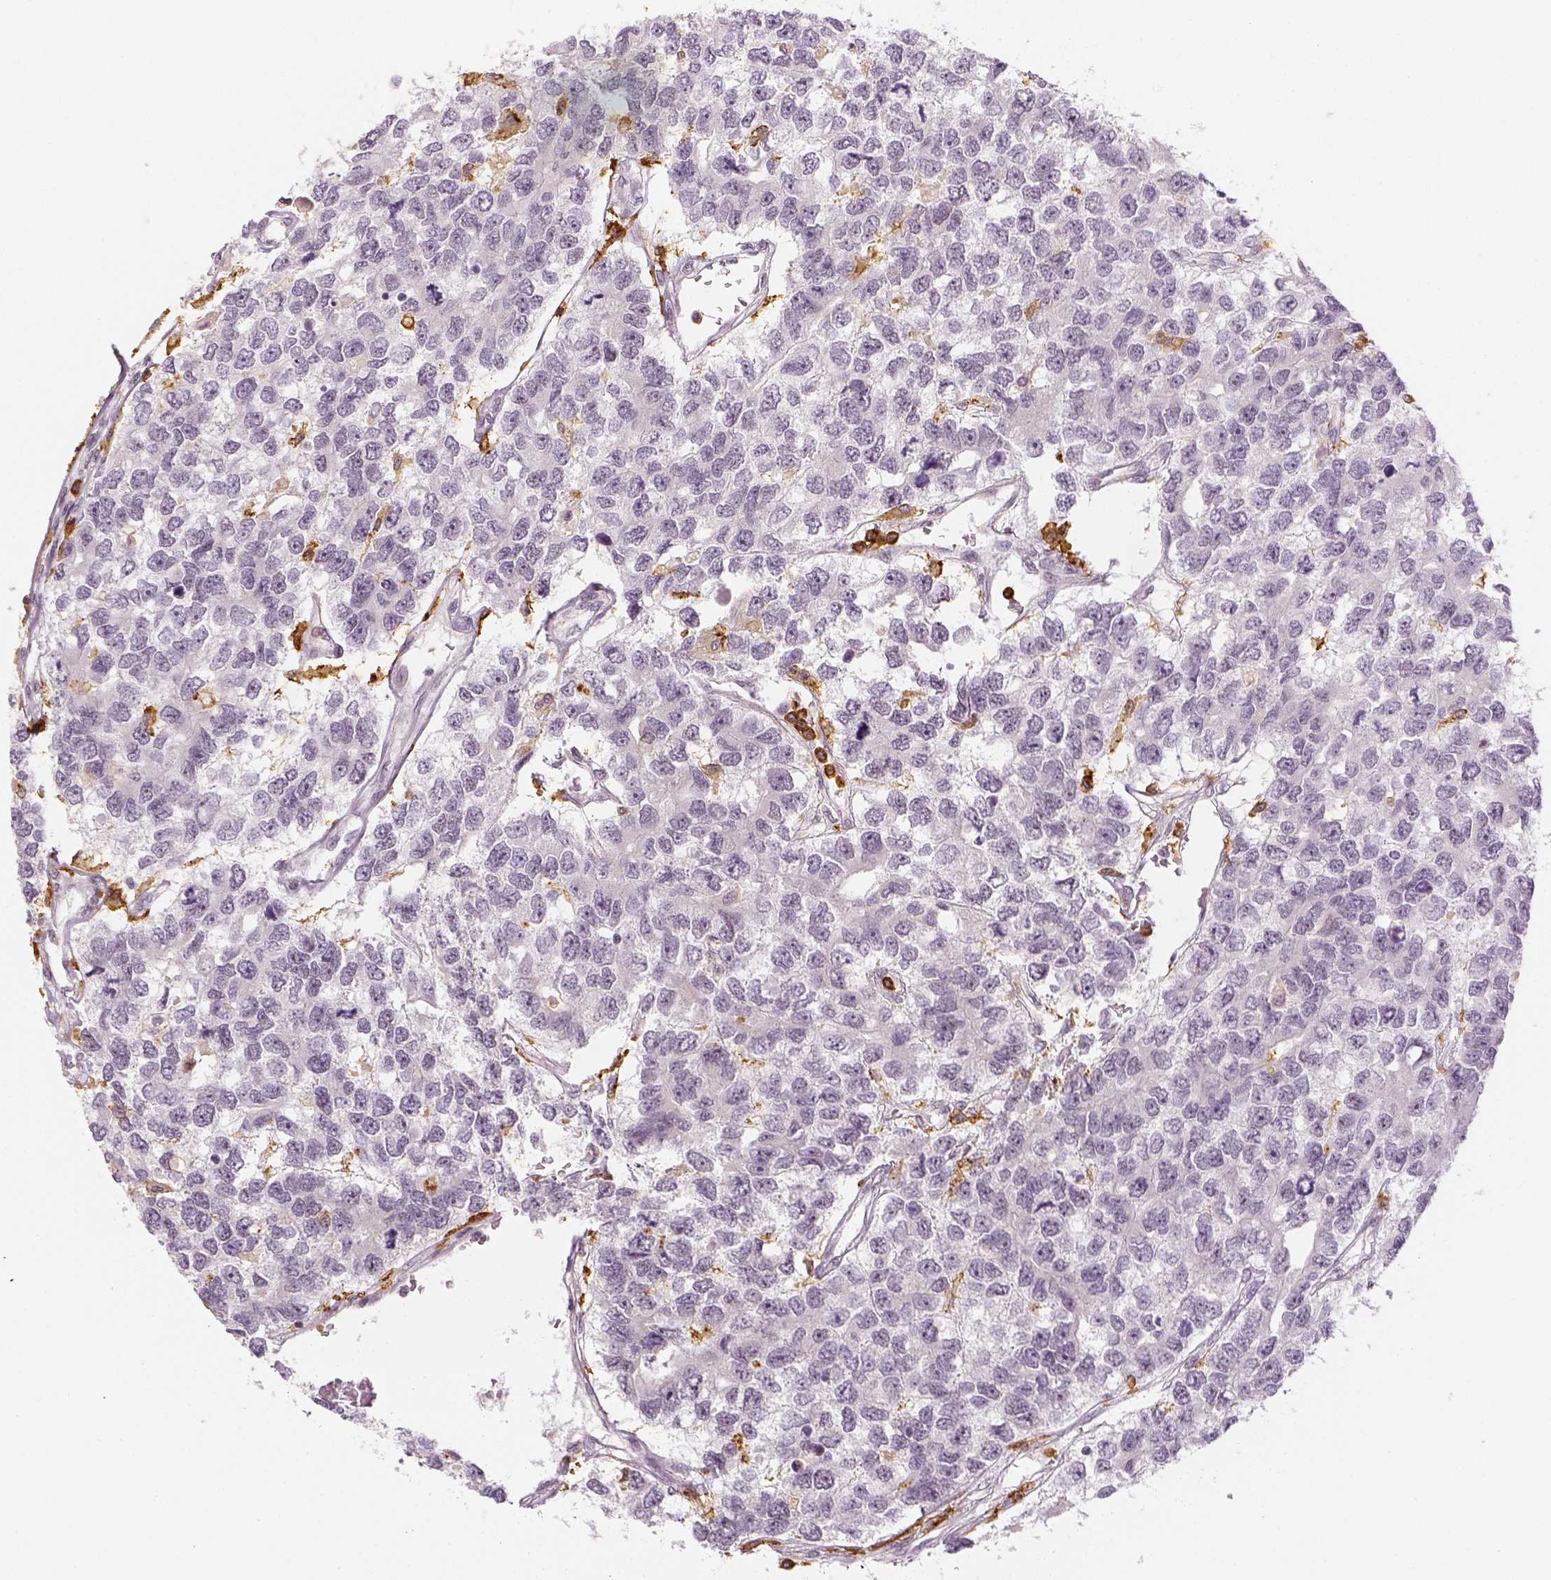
{"staining": {"intensity": "negative", "quantity": "none", "location": "none"}, "tissue": "testis cancer", "cell_type": "Tumor cells", "image_type": "cancer", "snomed": [{"axis": "morphology", "description": "Seminoma, NOS"}, {"axis": "topography", "description": "Testis"}], "caption": "Testis cancer (seminoma) was stained to show a protein in brown. There is no significant positivity in tumor cells.", "gene": "CD14", "patient": {"sex": "male", "age": 52}}